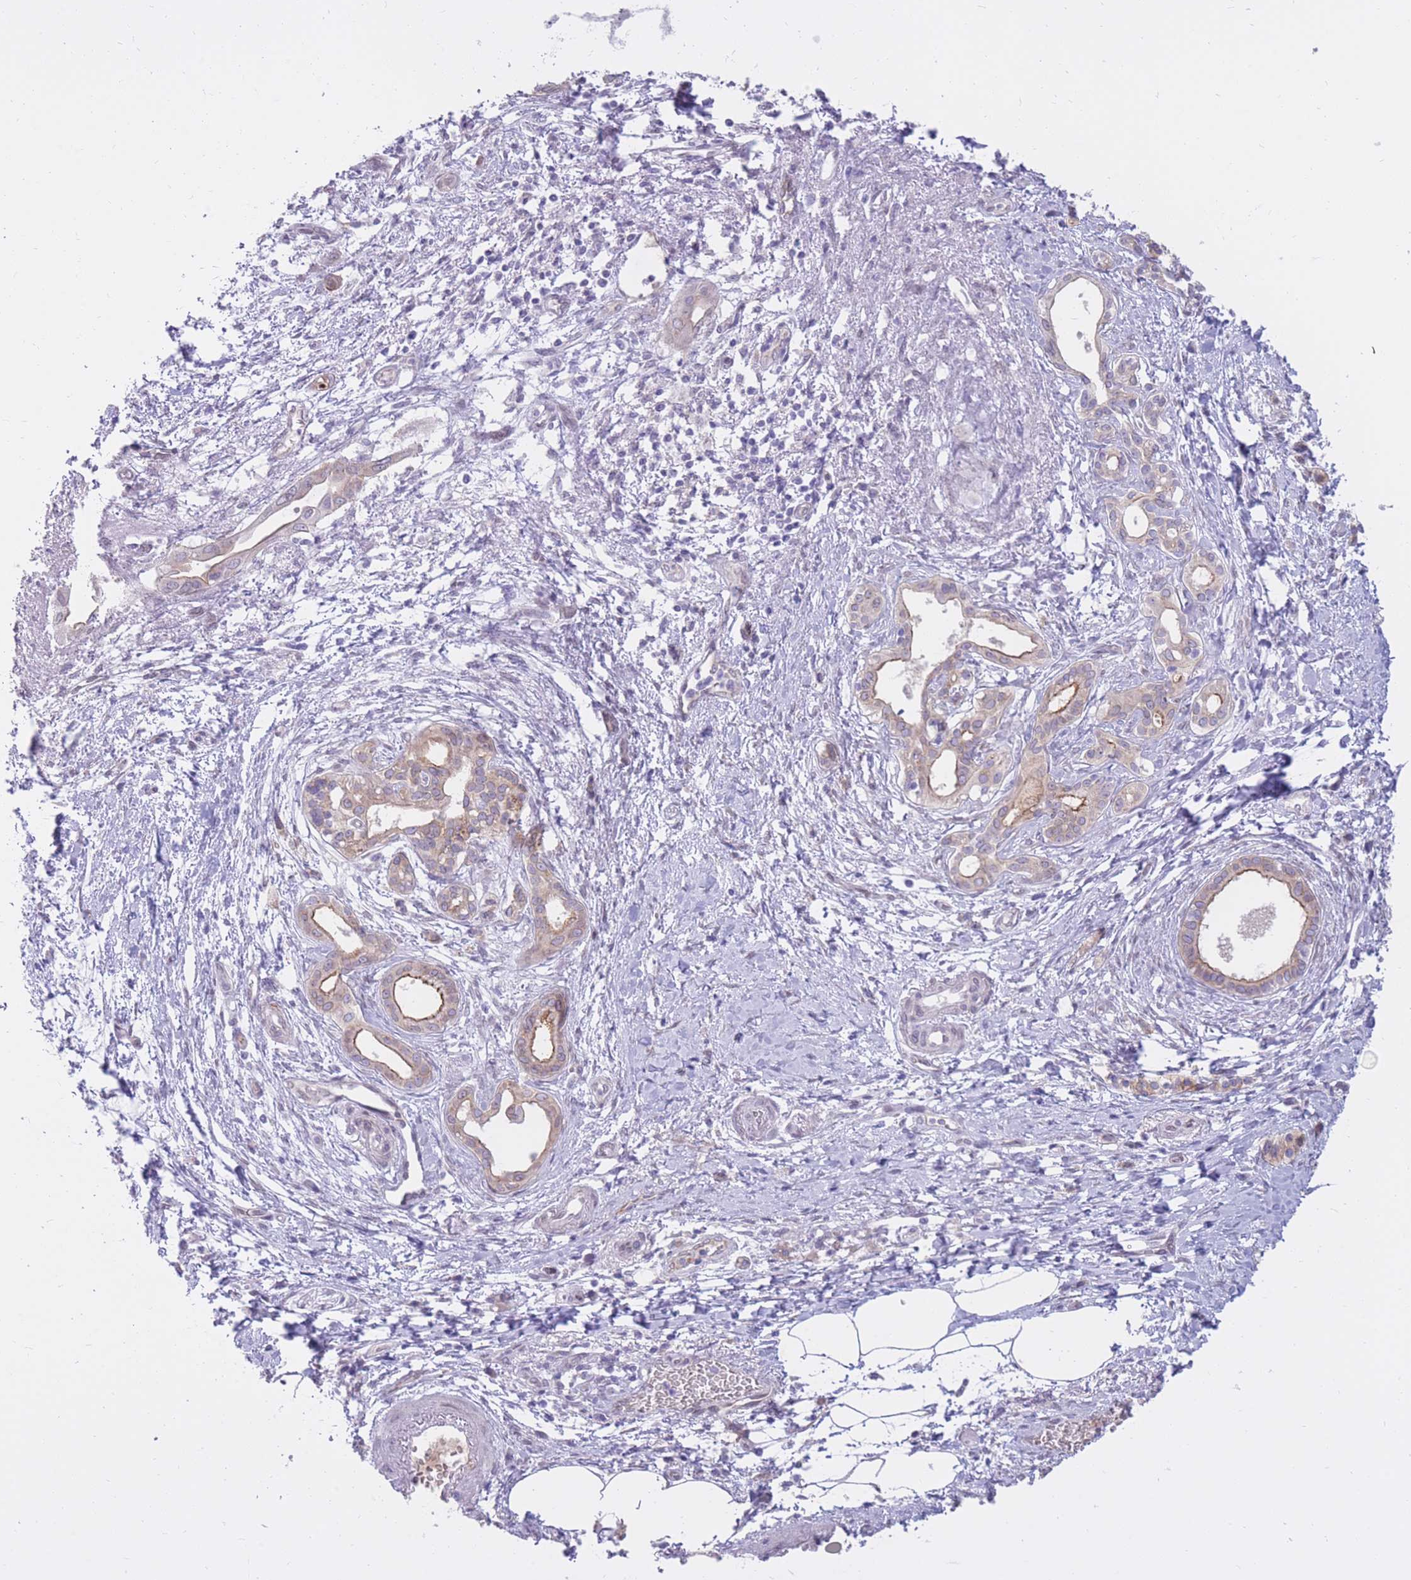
{"staining": {"intensity": "weak", "quantity": "25%-75%", "location": "cytoplasmic/membranous"}, "tissue": "pancreatic cancer", "cell_type": "Tumor cells", "image_type": "cancer", "snomed": [{"axis": "morphology", "description": "Adenocarcinoma, NOS"}, {"axis": "topography", "description": "Pancreas"}], "caption": "Immunohistochemistry (DAB (3,3'-diaminobenzidine)) staining of human adenocarcinoma (pancreatic) shows weak cytoplasmic/membranous protein positivity in about 25%-75% of tumor cells. (DAB (3,3'-diaminobenzidine) IHC with brightfield microscopy, high magnification).", "gene": "HOOK2", "patient": {"sex": "male", "age": 71}}